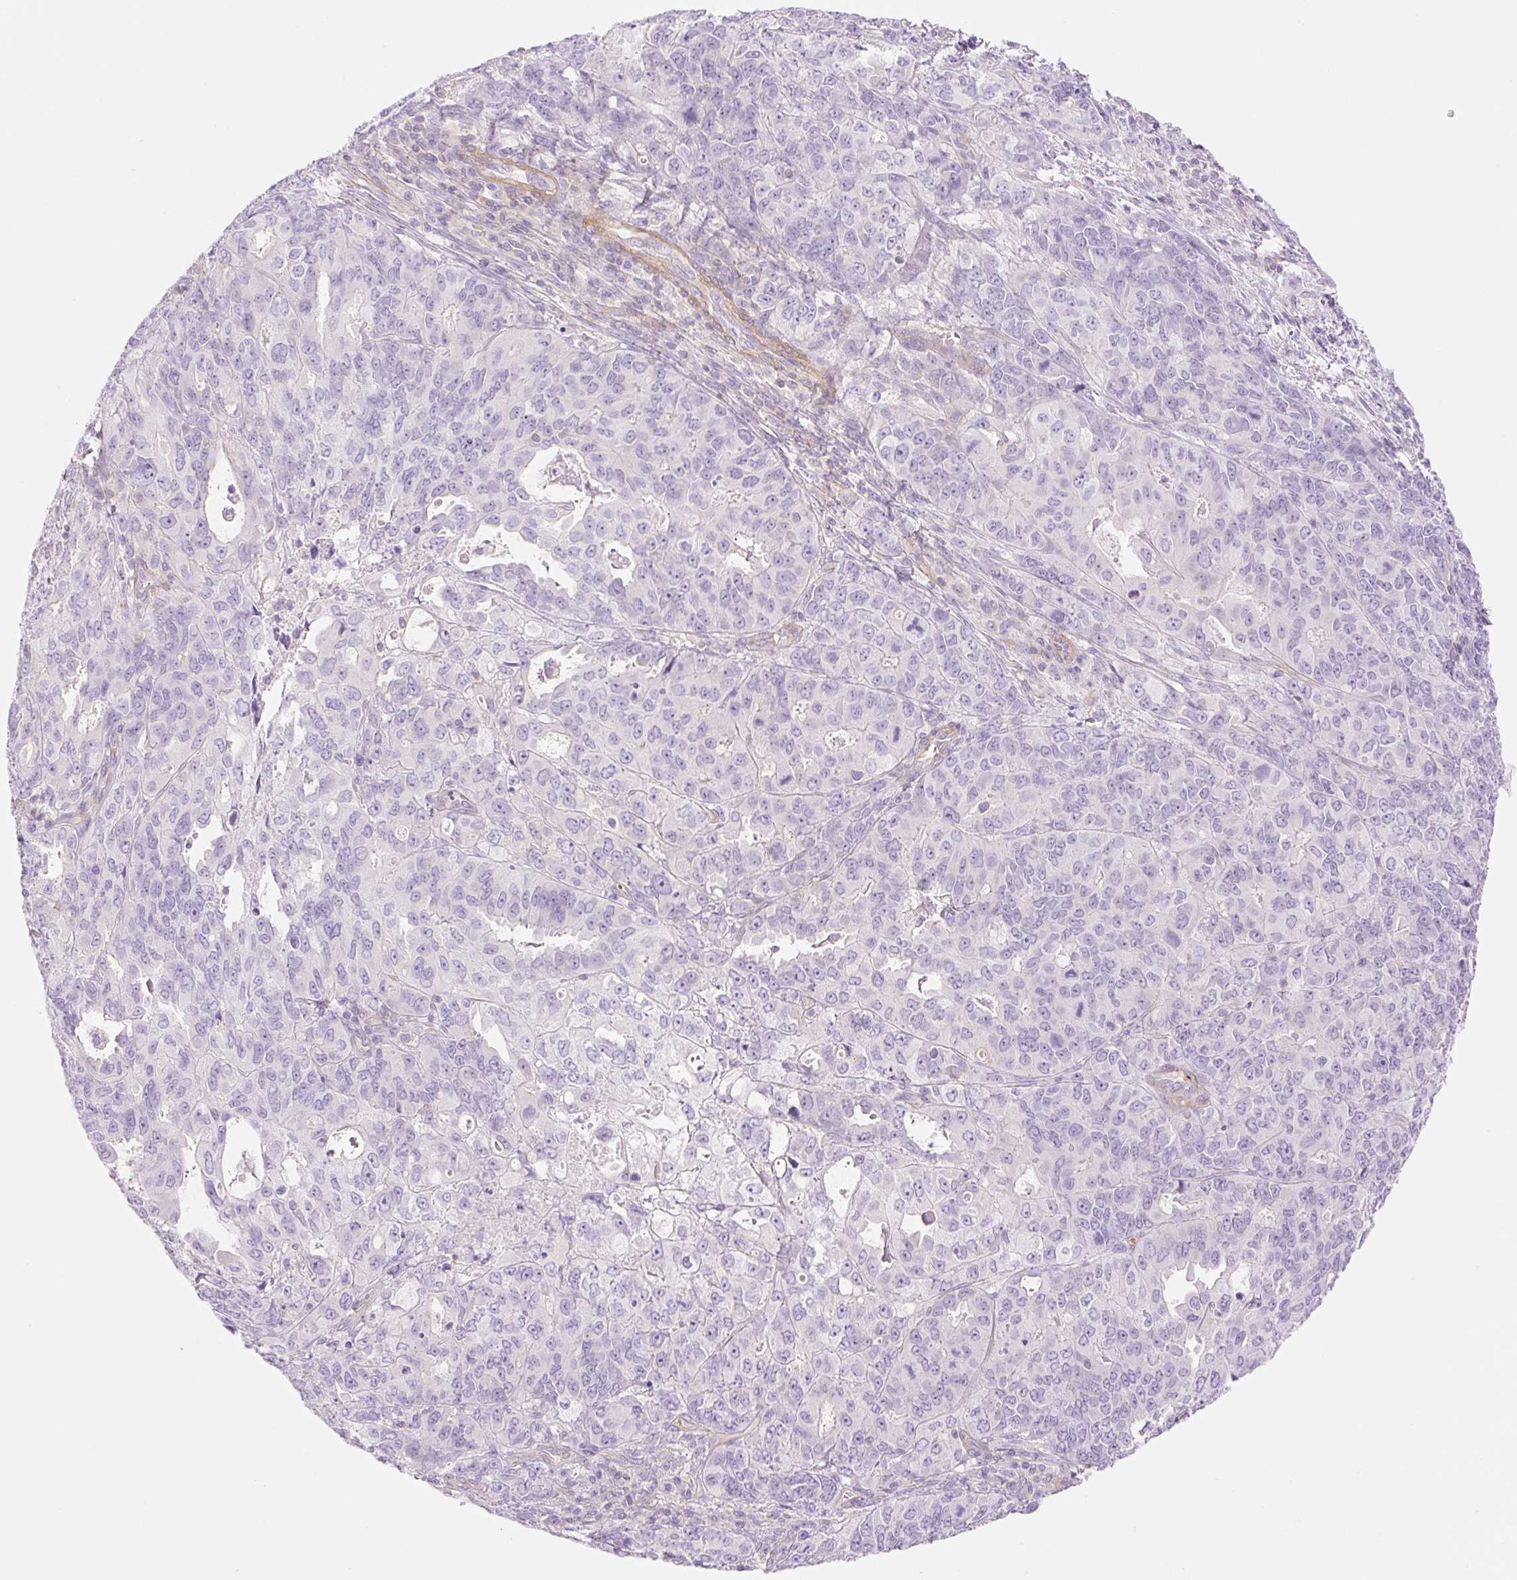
{"staining": {"intensity": "negative", "quantity": "none", "location": "none"}, "tissue": "endometrial cancer", "cell_type": "Tumor cells", "image_type": "cancer", "snomed": [{"axis": "morphology", "description": "Adenocarcinoma, NOS"}, {"axis": "topography", "description": "Uterus"}], "caption": "Immunohistochemistry (IHC) micrograph of endometrial cancer stained for a protein (brown), which demonstrates no positivity in tumor cells. (DAB immunohistochemistry (IHC), high magnification).", "gene": "EHD3", "patient": {"sex": "female", "age": 79}}